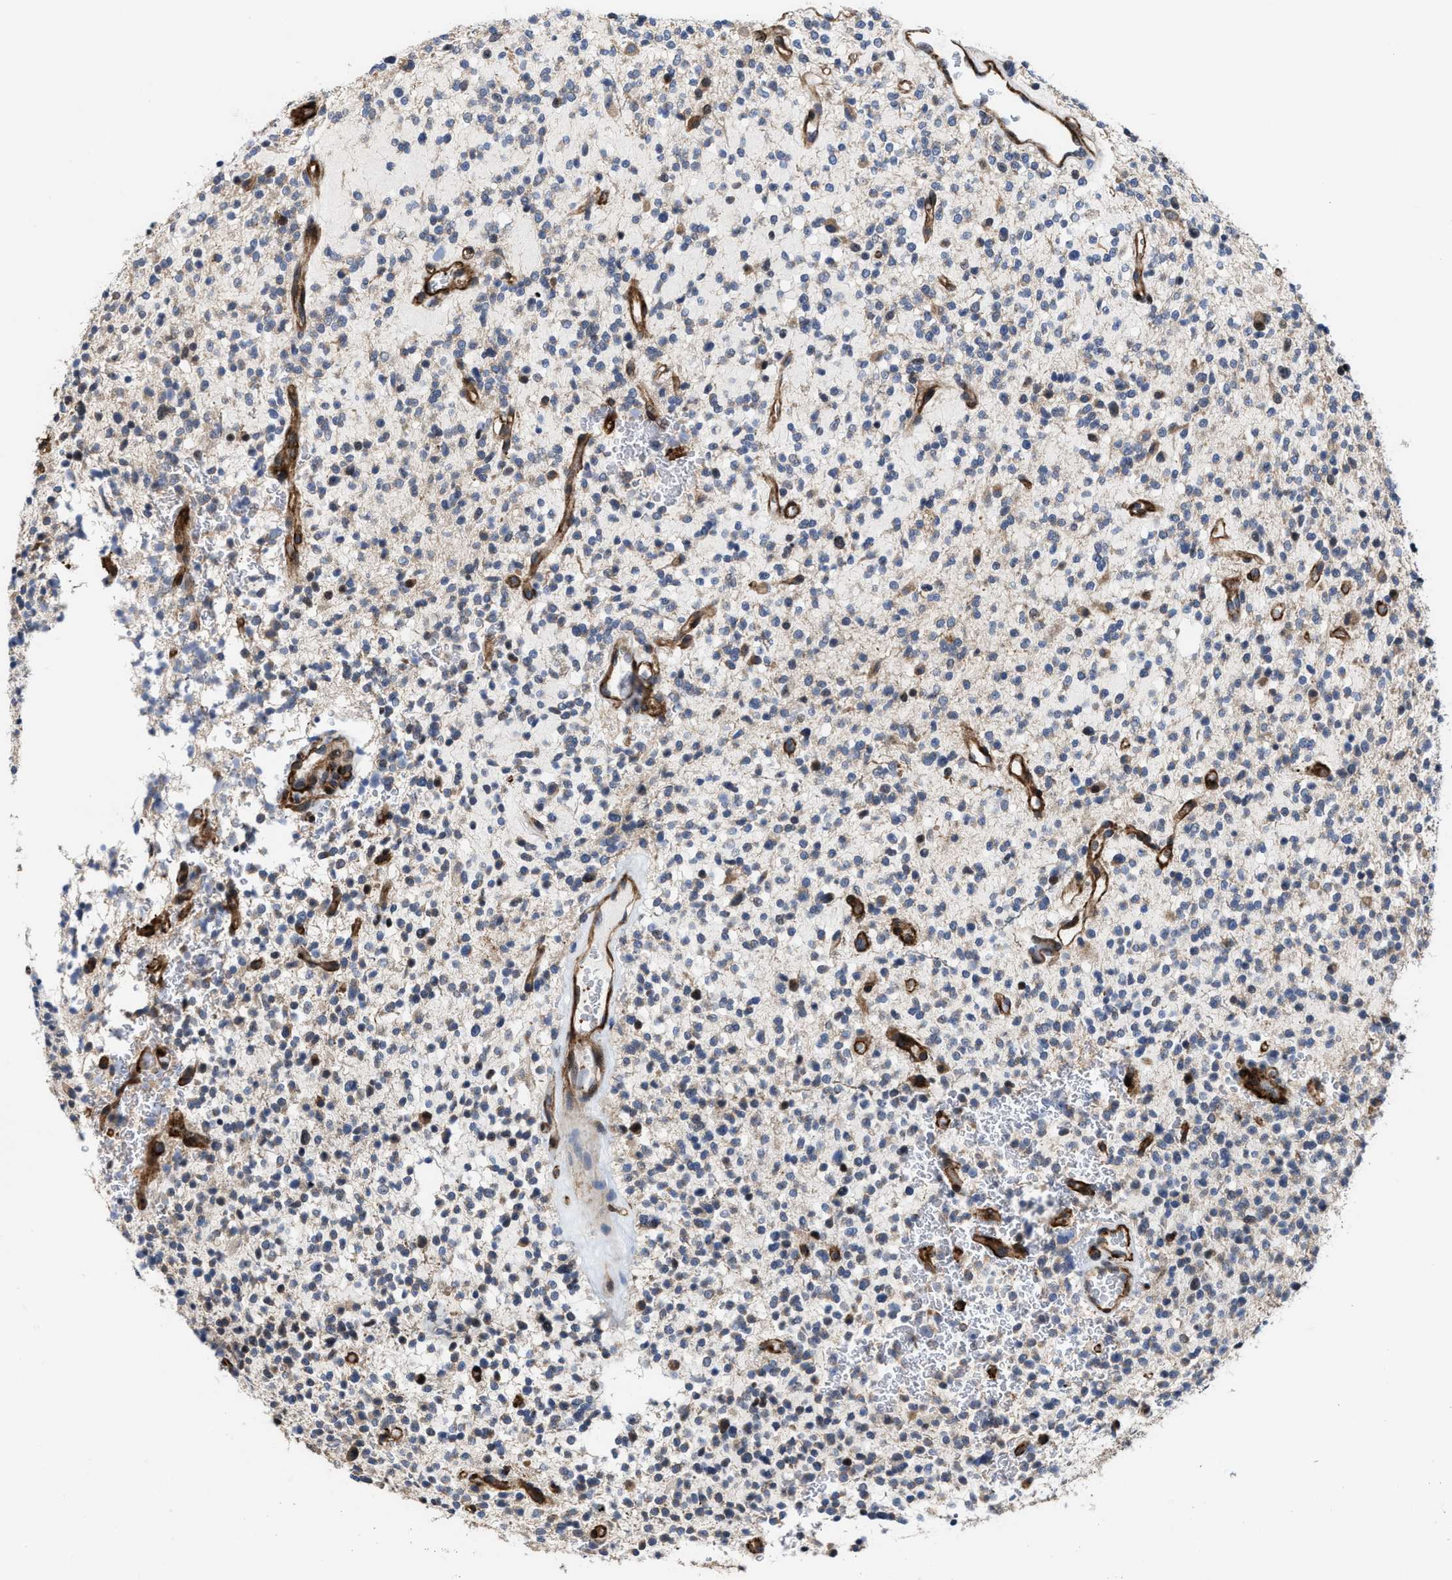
{"staining": {"intensity": "negative", "quantity": "none", "location": "none"}, "tissue": "glioma", "cell_type": "Tumor cells", "image_type": "cancer", "snomed": [{"axis": "morphology", "description": "Glioma, malignant, High grade"}, {"axis": "topography", "description": "Brain"}], "caption": "Immunohistochemical staining of human malignant glioma (high-grade) demonstrates no significant positivity in tumor cells.", "gene": "TGFB1I1", "patient": {"sex": "male", "age": 48}}